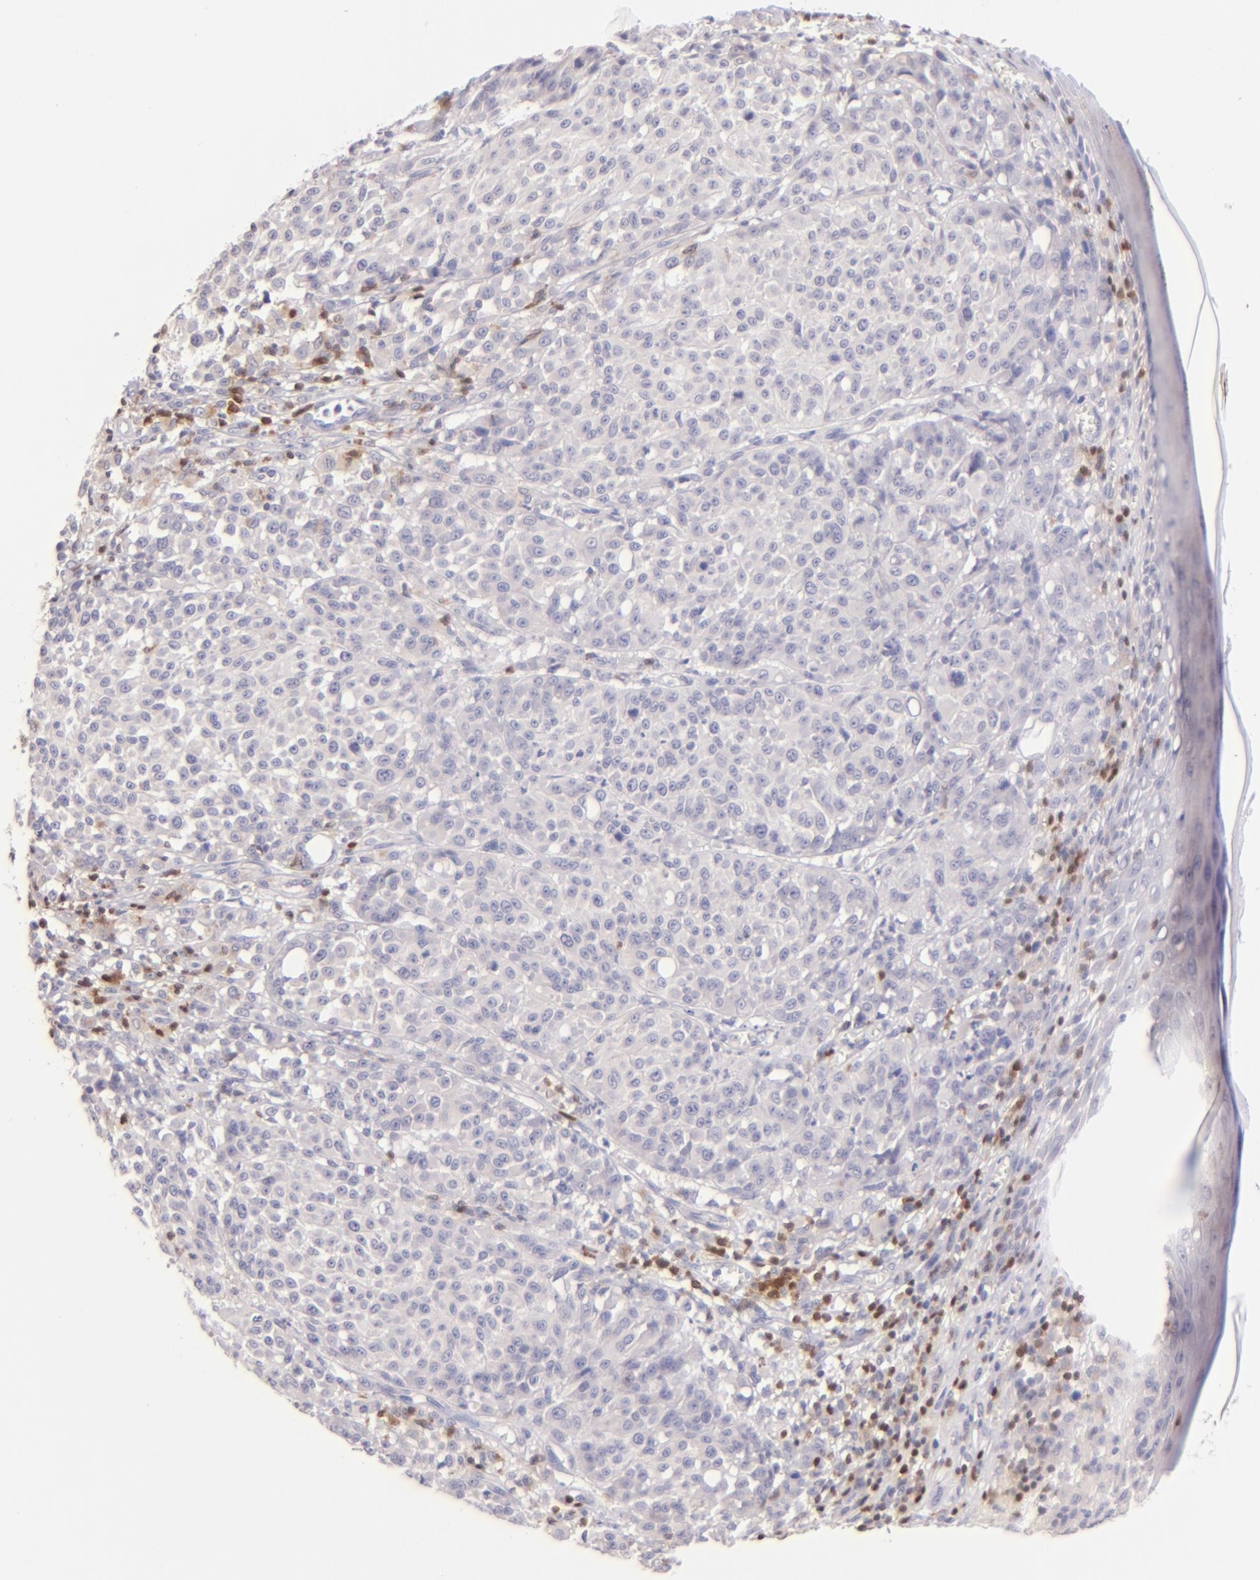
{"staining": {"intensity": "negative", "quantity": "none", "location": "none"}, "tissue": "melanoma", "cell_type": "Tumor cells", "image_type": "cancer", "snomed": [{"axis": "morphology", "description": "Malignant melanoma, NOS"}, {"axis": "topography", "description": "Skin"}], "caption": "Malignant melanoma stained for a protein using immunohistochemistry (IHC) demonstrates no positivity tumor cells.", "gene": "ZAP70", "patient": {"sex": "female", "age": 49}}